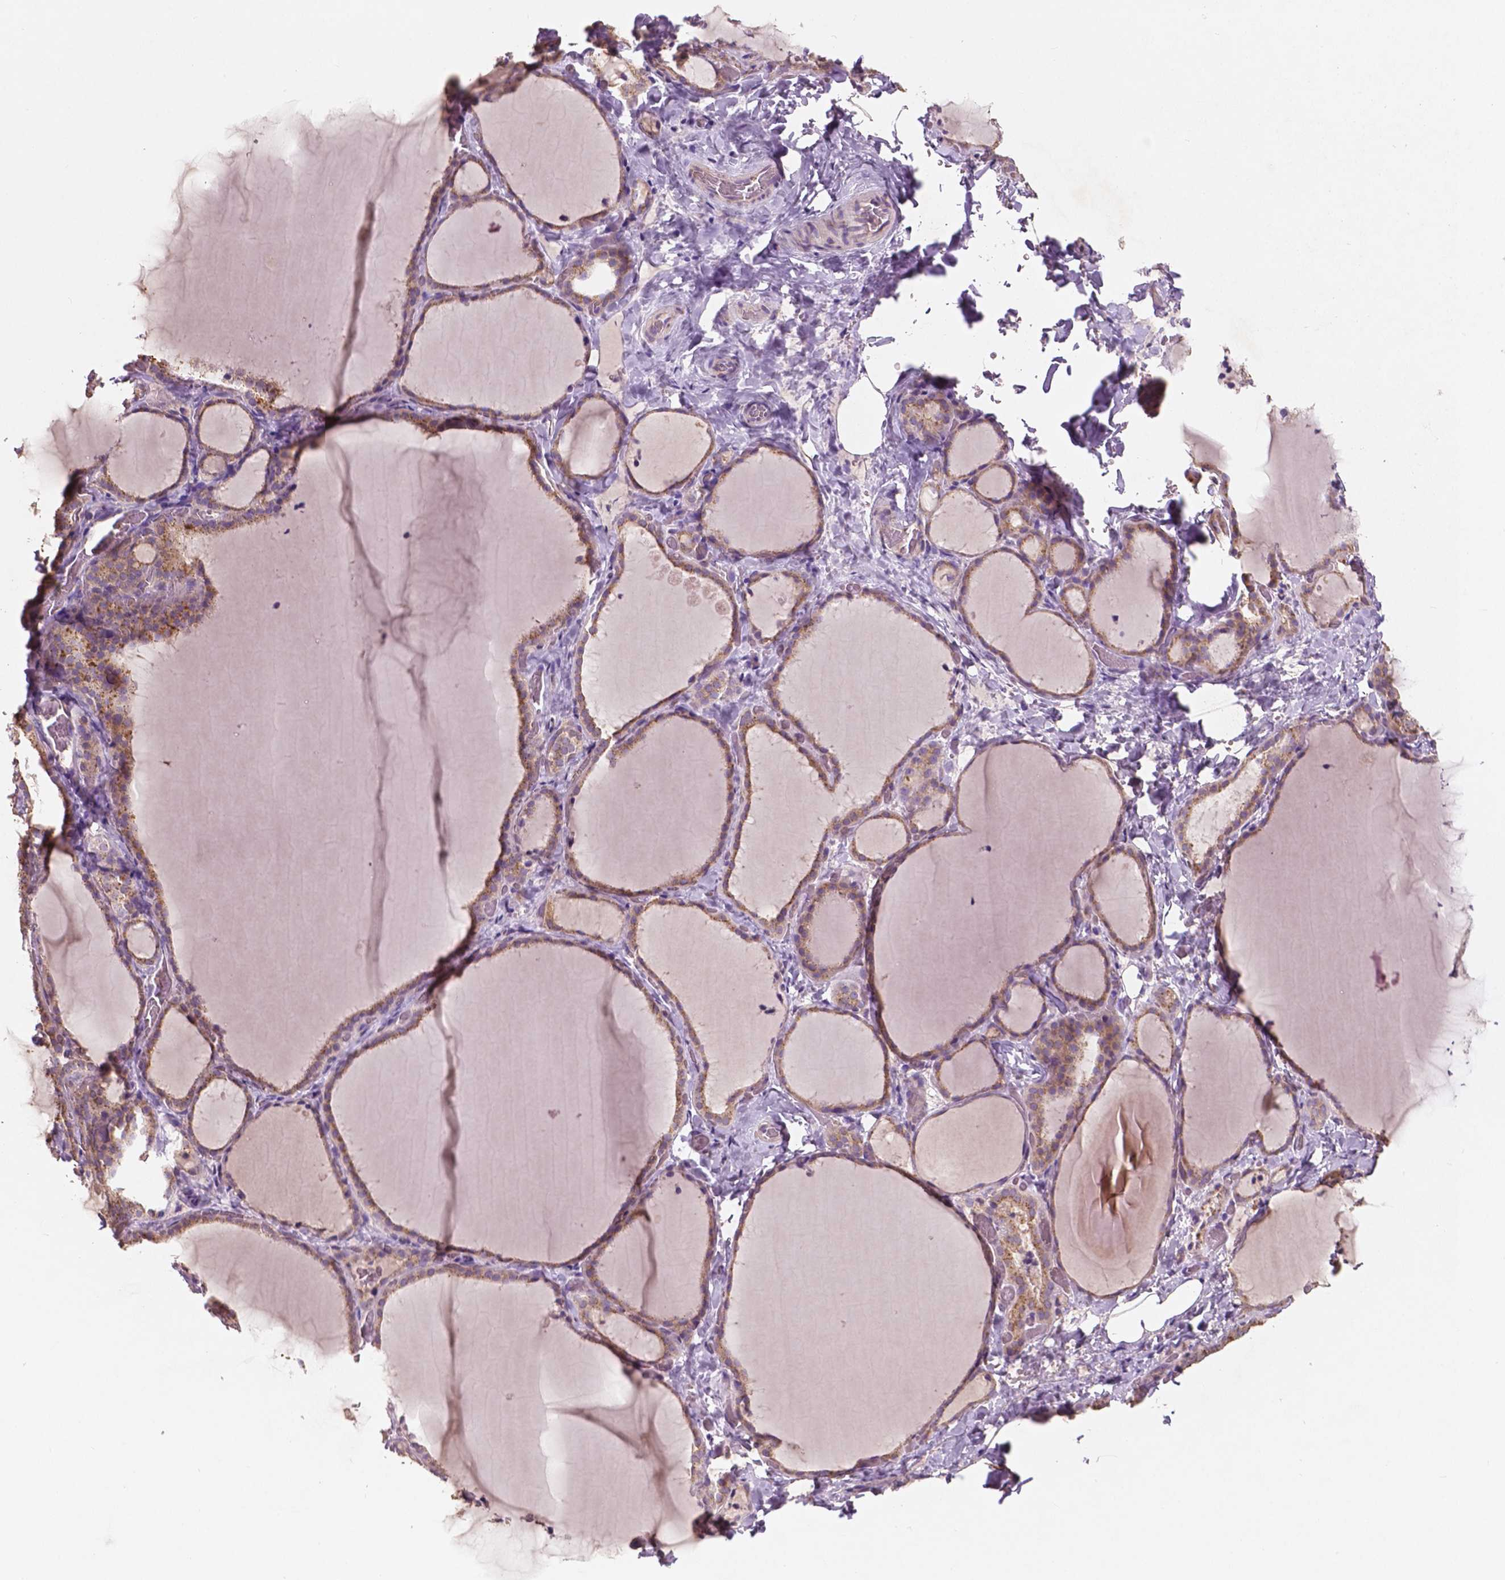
{"staining": {"intensity": "moderate", "quantity": ">75%", "location": "cytoplasmic/membranous"}, "tissue": "thyroid gland", "cell_type": "Glandular cells", "image_type": "normal", "snomed": [{"axis": "morphology", "description": "Normal tissue, NOS"}, {"axis": "topography", "description": "Thyroid gland"}], "caption": "Protein analysis of normal thyroid gland exhibits moderate cytoplasmic/membranous staining in approximately >75% of glandular cells. (DAB (3,3'-diaminobenzidine) IHC, brown staining for protein, blue staining for nuclei).", "gene": "CHPT1", "patient": {"sex": "female", "age": 22}}